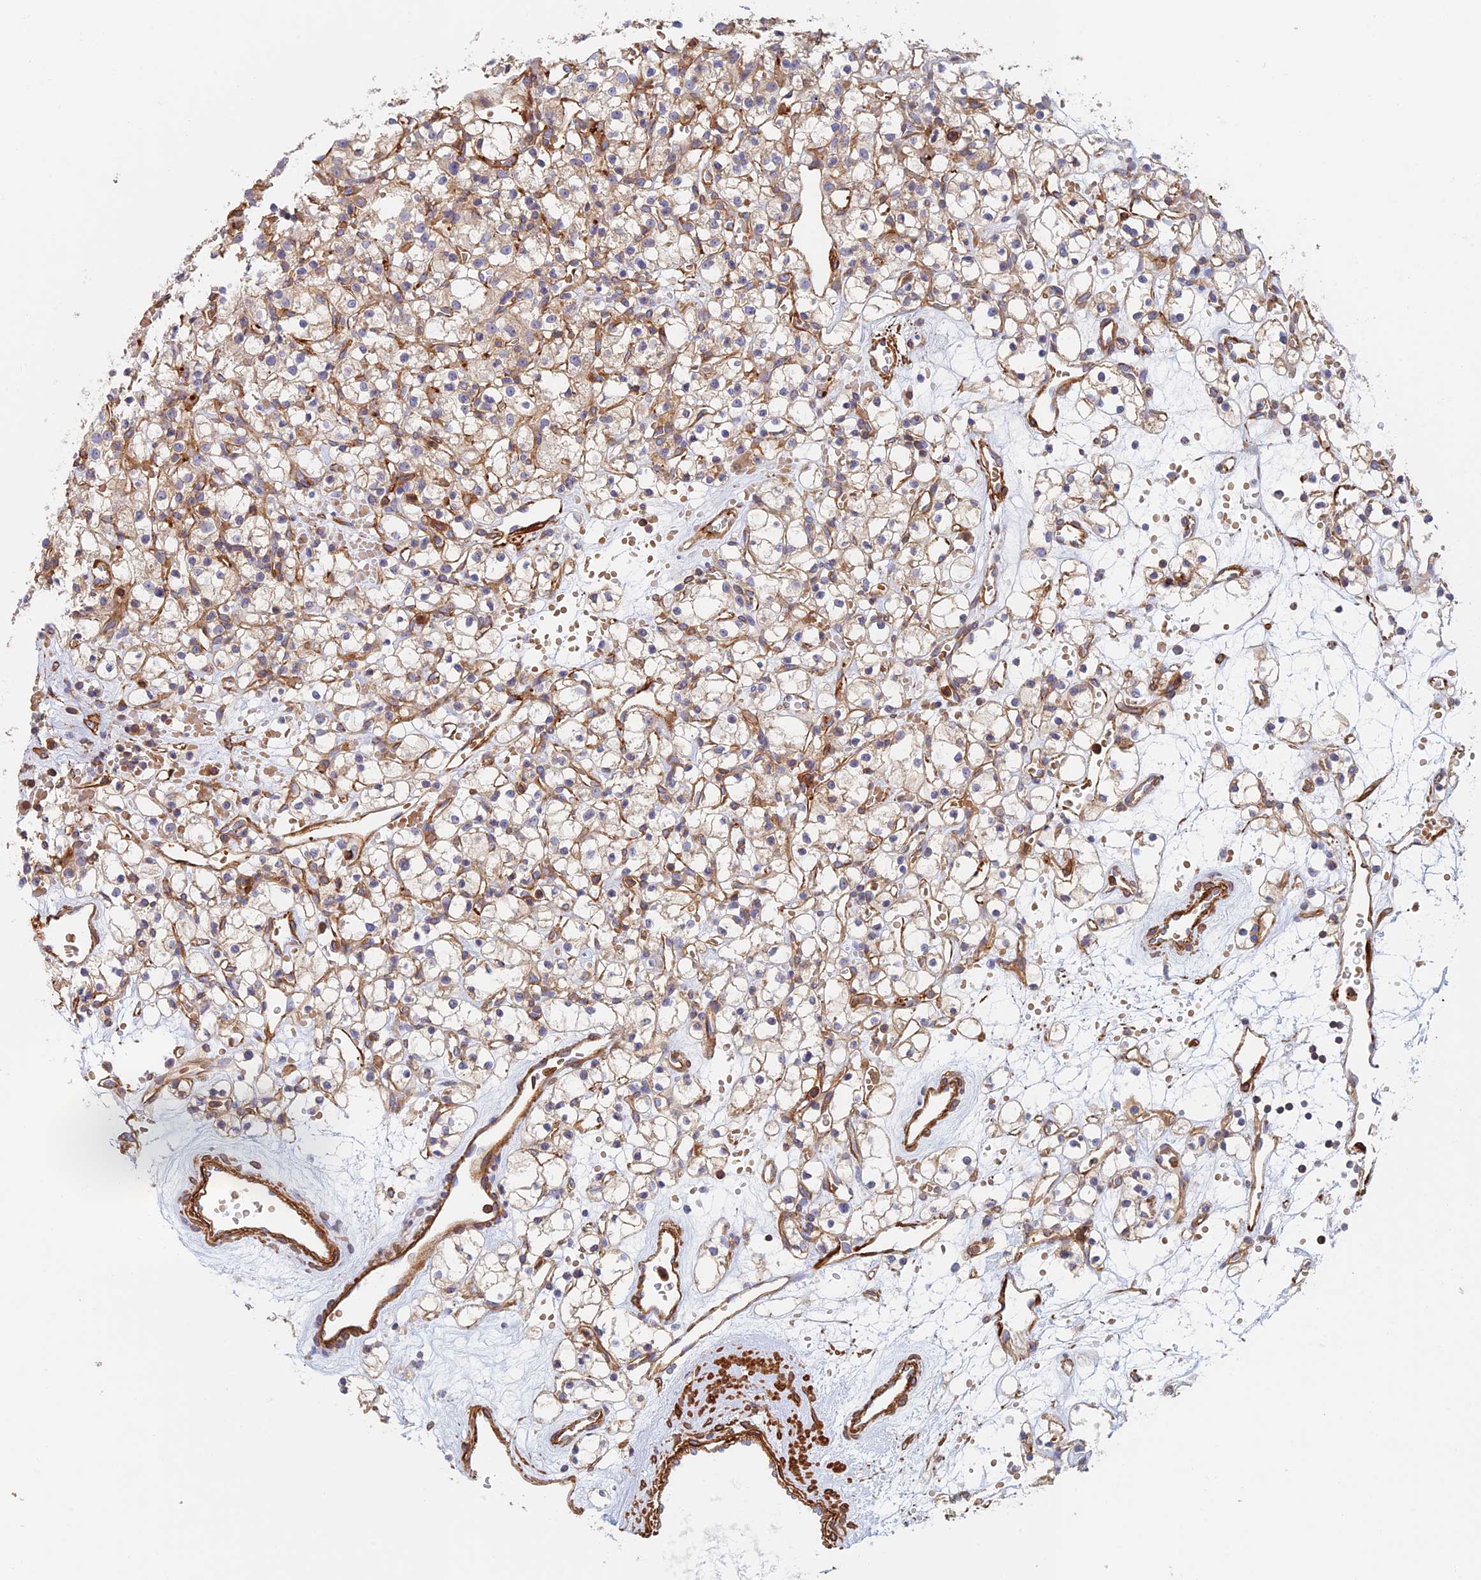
{"staining": {"intensity": "negative", "quantity": "none", "location": "none"}, "tissue": "renal cancer", "cell_type": "Tumor cells", "image_type": "cancer", "snomed": [{"axis": "morphology", "description": "Adenocarcinoma, NOS"}, {"axis": "topography", "description": "Kidney"}], "caption": "This is an IHC photomicrograph of human adenocarcinoma (renal). There is no staining in tumor cells.", "gene": "PAK4", "patient": {"sex": "female", "age": 59}}